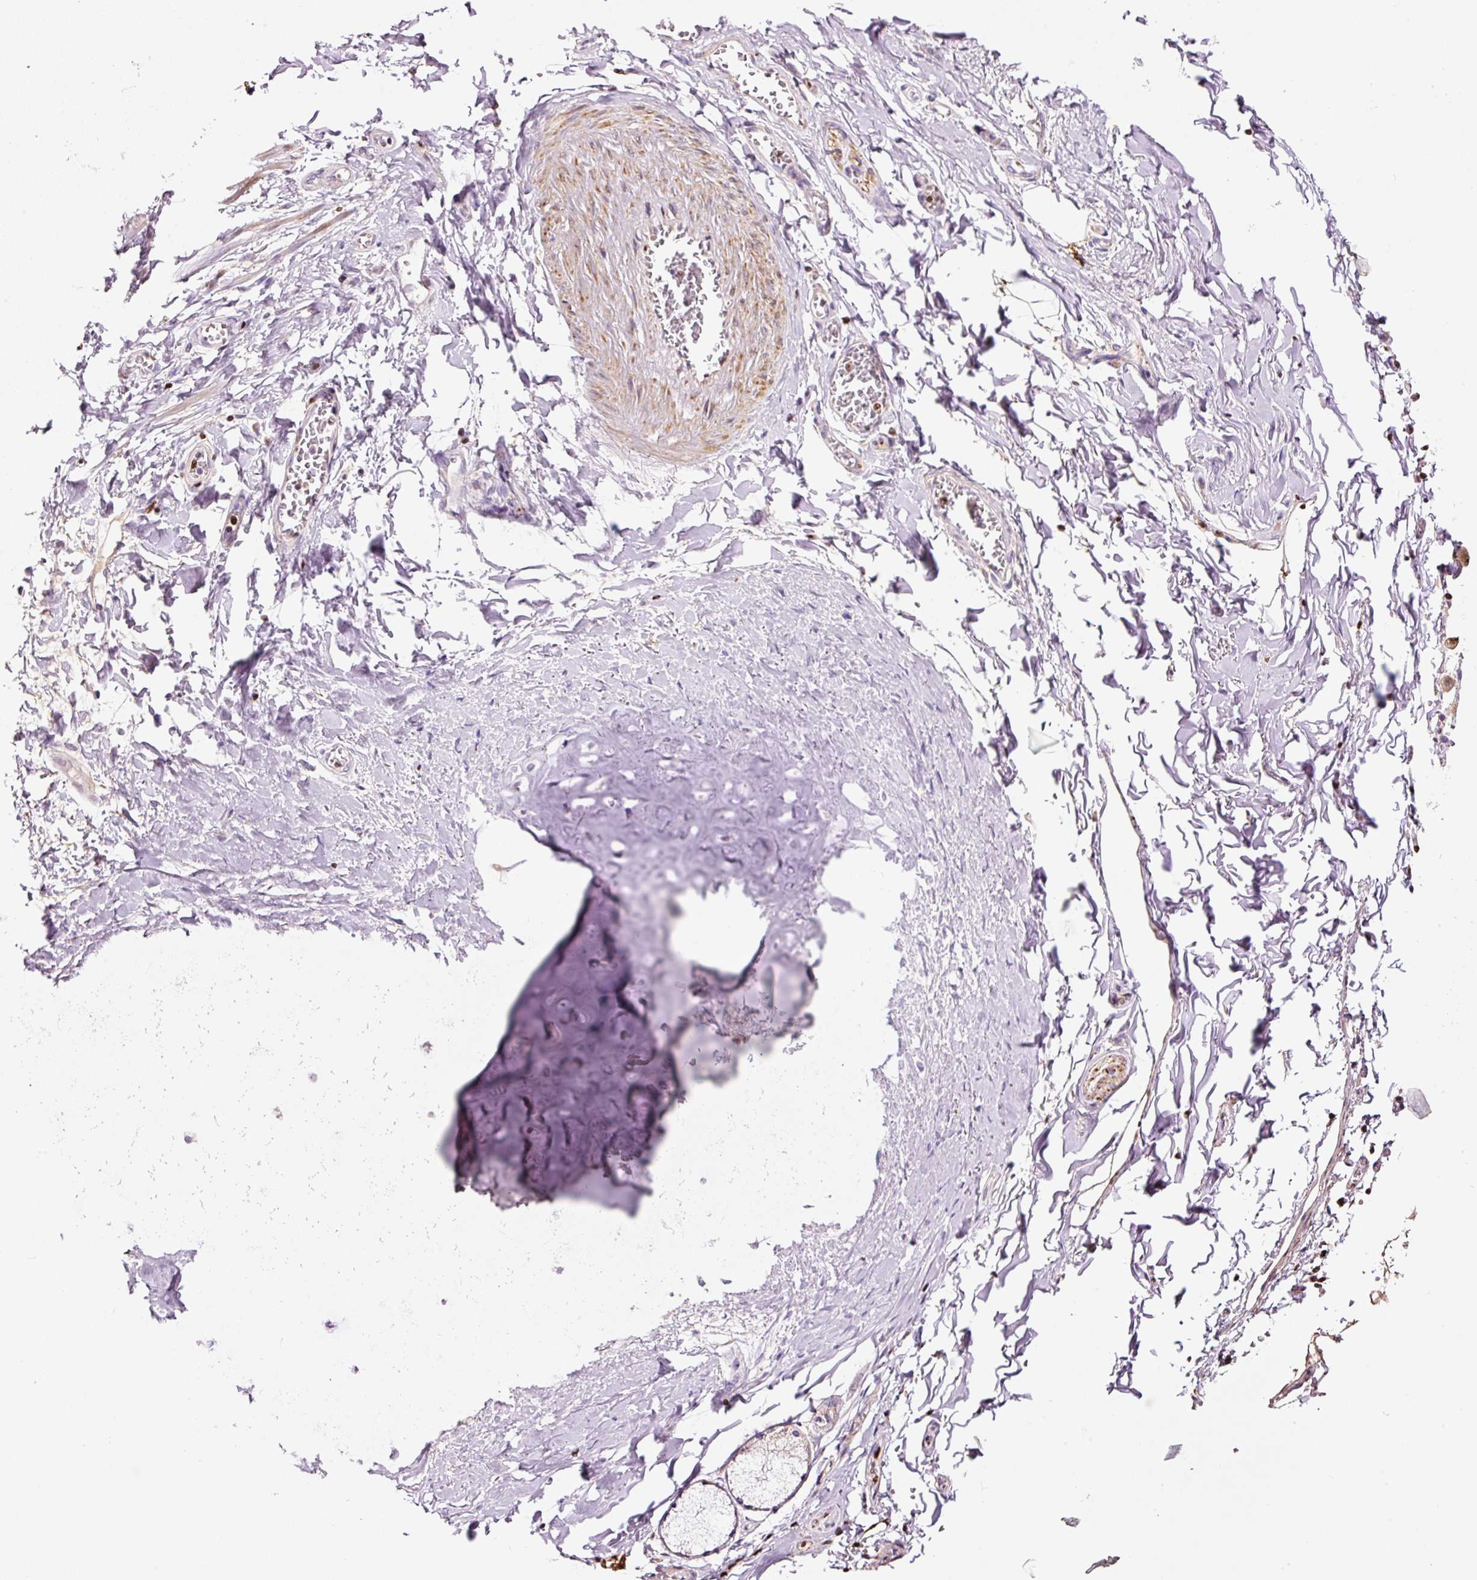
{"staining": {"intensity": "negative", "quantity": "none", "location": "none"}, "tissue": "adipose tissue", "cell_type": "Adipocytes", "image_type": "normal", "snomed": [{"axis": "morphology", "description": "Normal tissue, NOS"}, {"axis": "morphology", "description": "Degeneration, NOS"}, {"axis": "topography", "description": "Cartilage tissue"}, {"axis": "topography", "description": "Lung"}], "caption": "Adipocytes are negative for brown protein staining in unremarkable adipose tissue. (Brightfield microscopy of DAB immunohistochemistry (IHC) at high magnification).", "gene": "TMEM8B", "patient": {"sex": "female", "age": 61}}